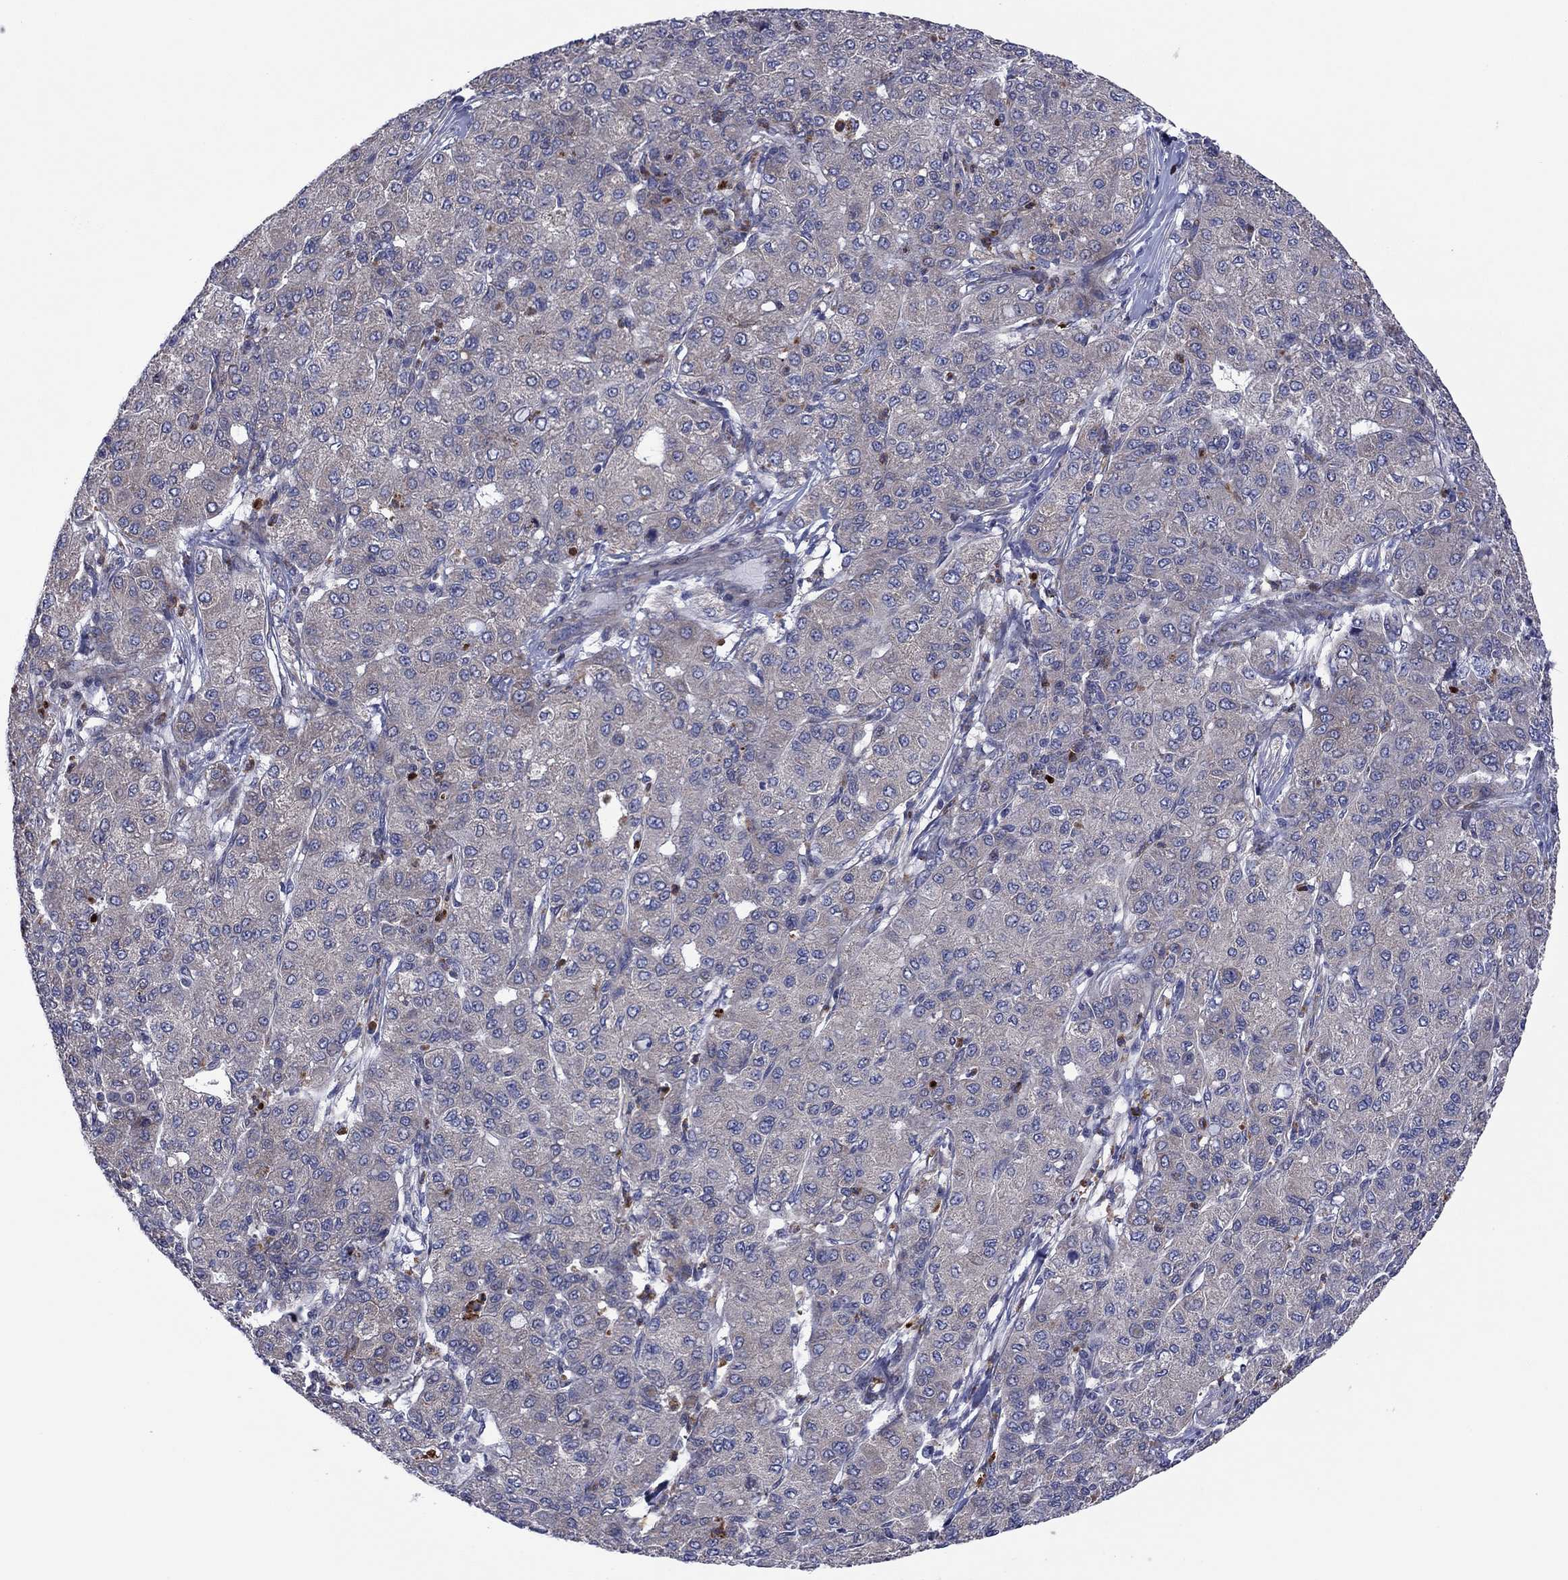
{"staining": {"intensity": "weak", "quantity": "<25%", "location": "cytoplasmic/membranous"}, "tissue": "liver cancer", "cell_type": "Tumor cells", "image_type": "cancer", "snomed": [{"axis": "morphology", "description": "Carcinoma, Hepatocellular, NOS"}, {"axis": "topography", "description": "Liver"}], "caption": "High power microscopy image of an IHC image of liver cancer, revealing no significant staining in tumor cells.", "gene": "GPR155", "patient": {"sex": "male", "age": 65}}